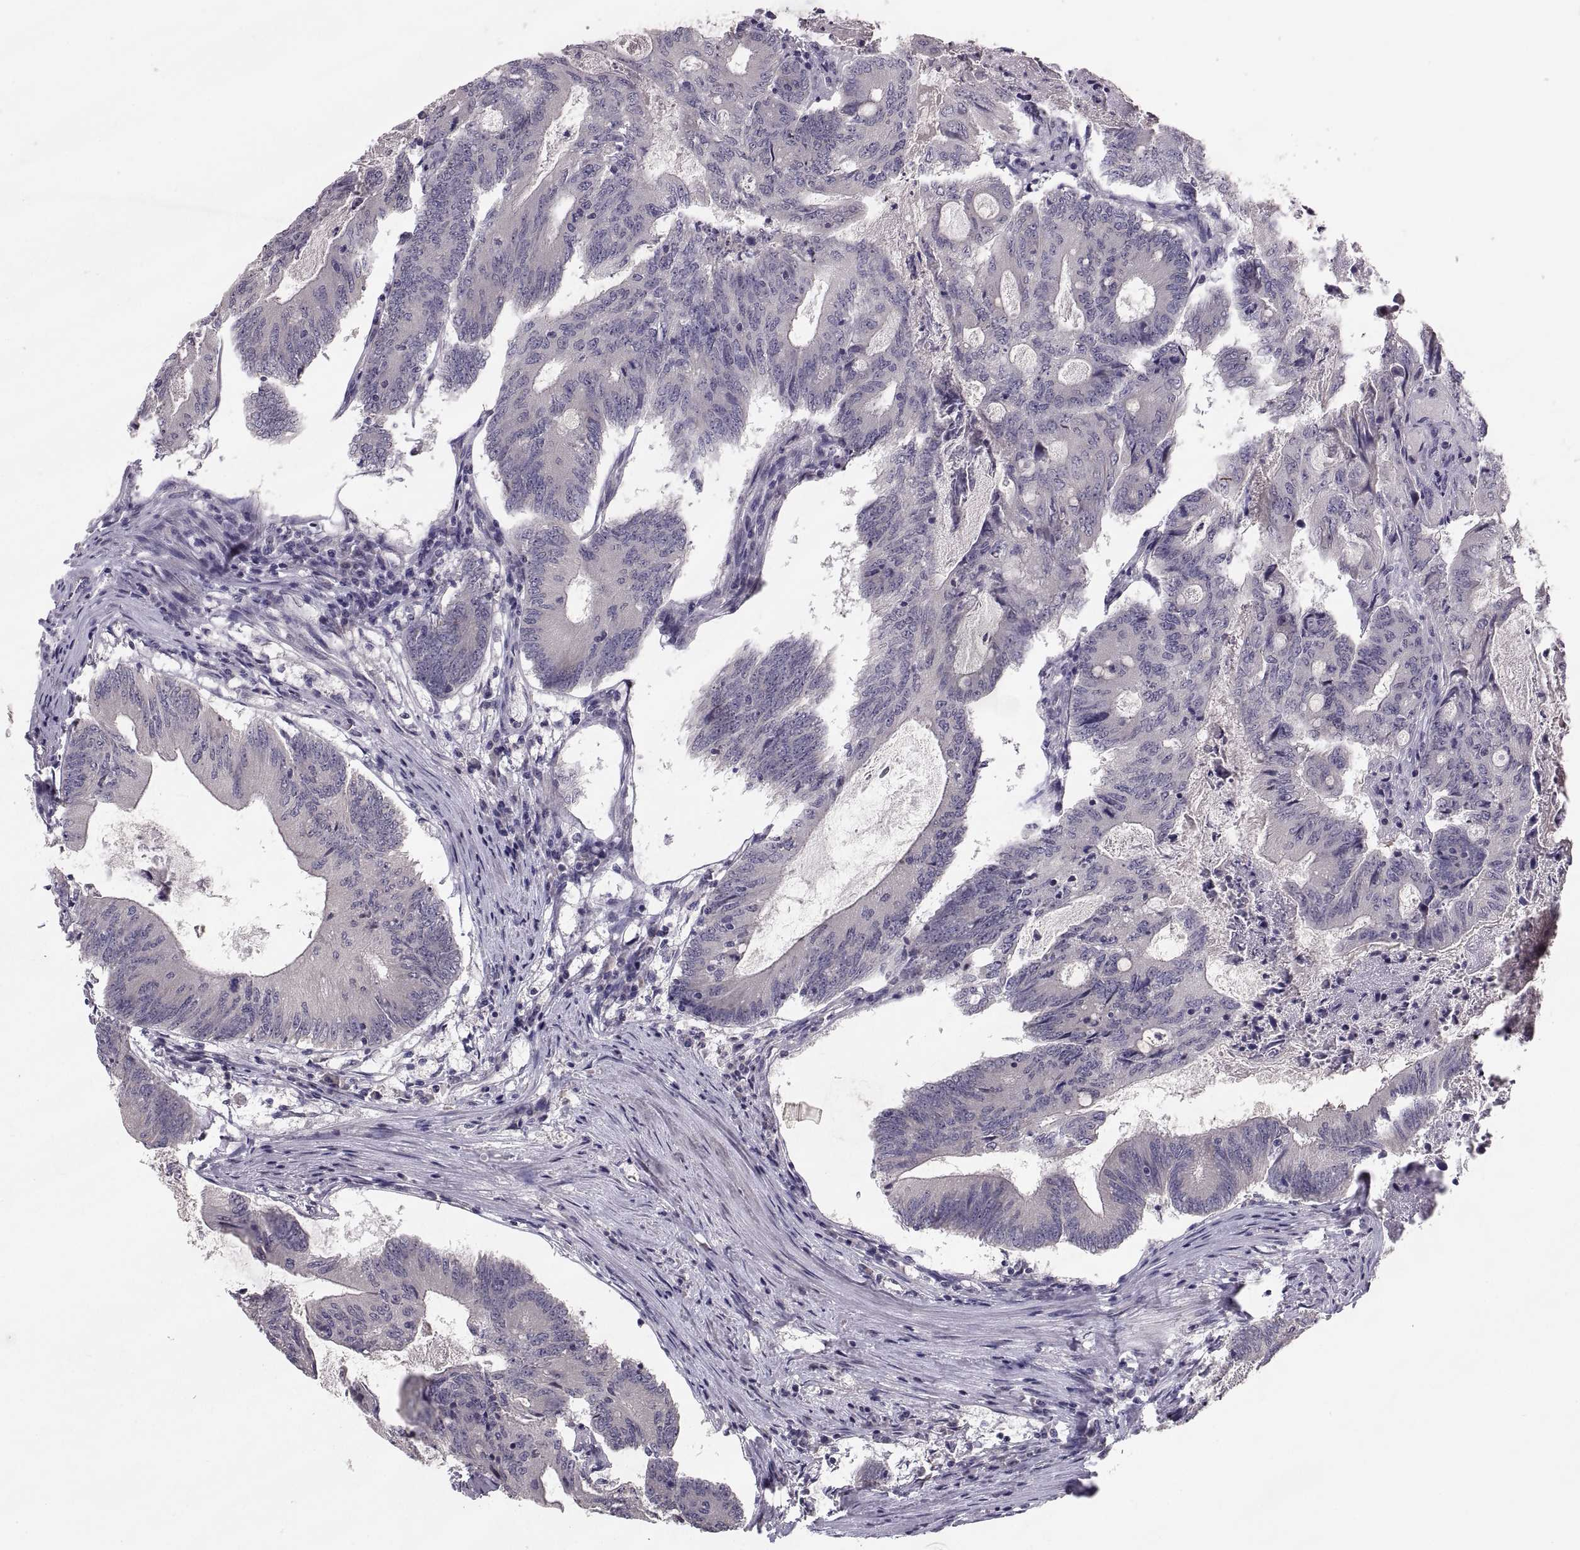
{"staining": {"intensity": "negative", "quantity": "none", "location": "none"}, "tissue": "colorectal cancer", "cell_type": "Tumor cells", "image_type": "cancer", "snomed": [{"axis": "morphology", "description": "Adenocarcinoma, NOS"}, {"axis": "topography", "description": "Colon"}], "caption": "High power microscopy micrograph of an immunohistochemistry photomicrograph of colorectal adenocarcinoma, revealing no significant staining in tumor cells.", "gene": "PAX2", "patient": {"sex": "female", "age": 70}}